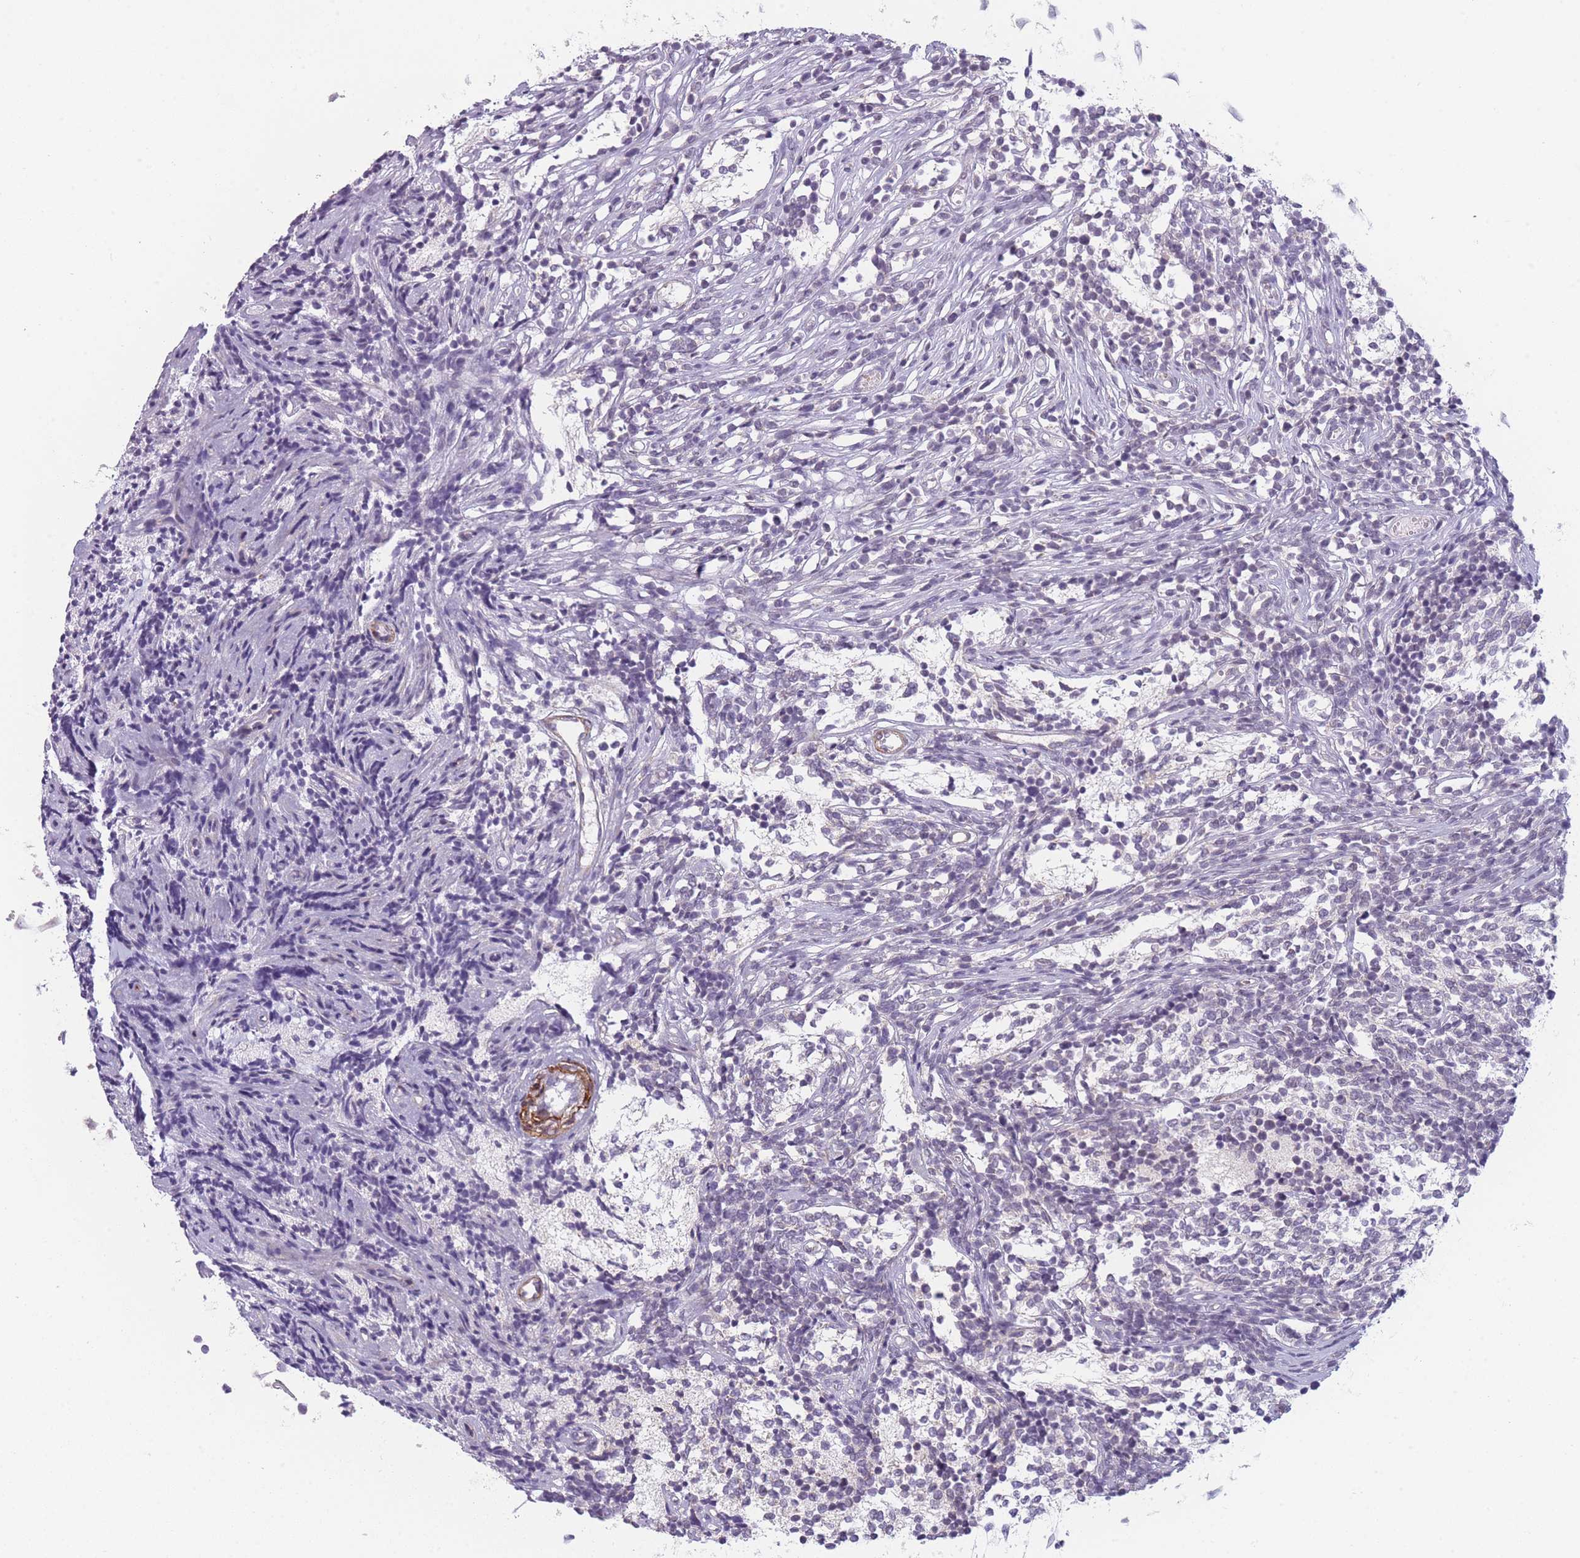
{"staining": {"intensity": "negative", "quantity": "none", "location": "none"}, "tissue": "glioma", "cell_type": "Tumor cells", "image_type": "cancer", "snomed": [{"axis": "morphology", "description": "Glioma, malignant, Low grade"}, {"axis": "topography", "description": "Brain"}], "caption": "Image shows no significant protein positivity in tumor cells of malignant glioma (low-grade).", "gene": "SIN3B", "patient": {"sex": "female", "age": 1}}